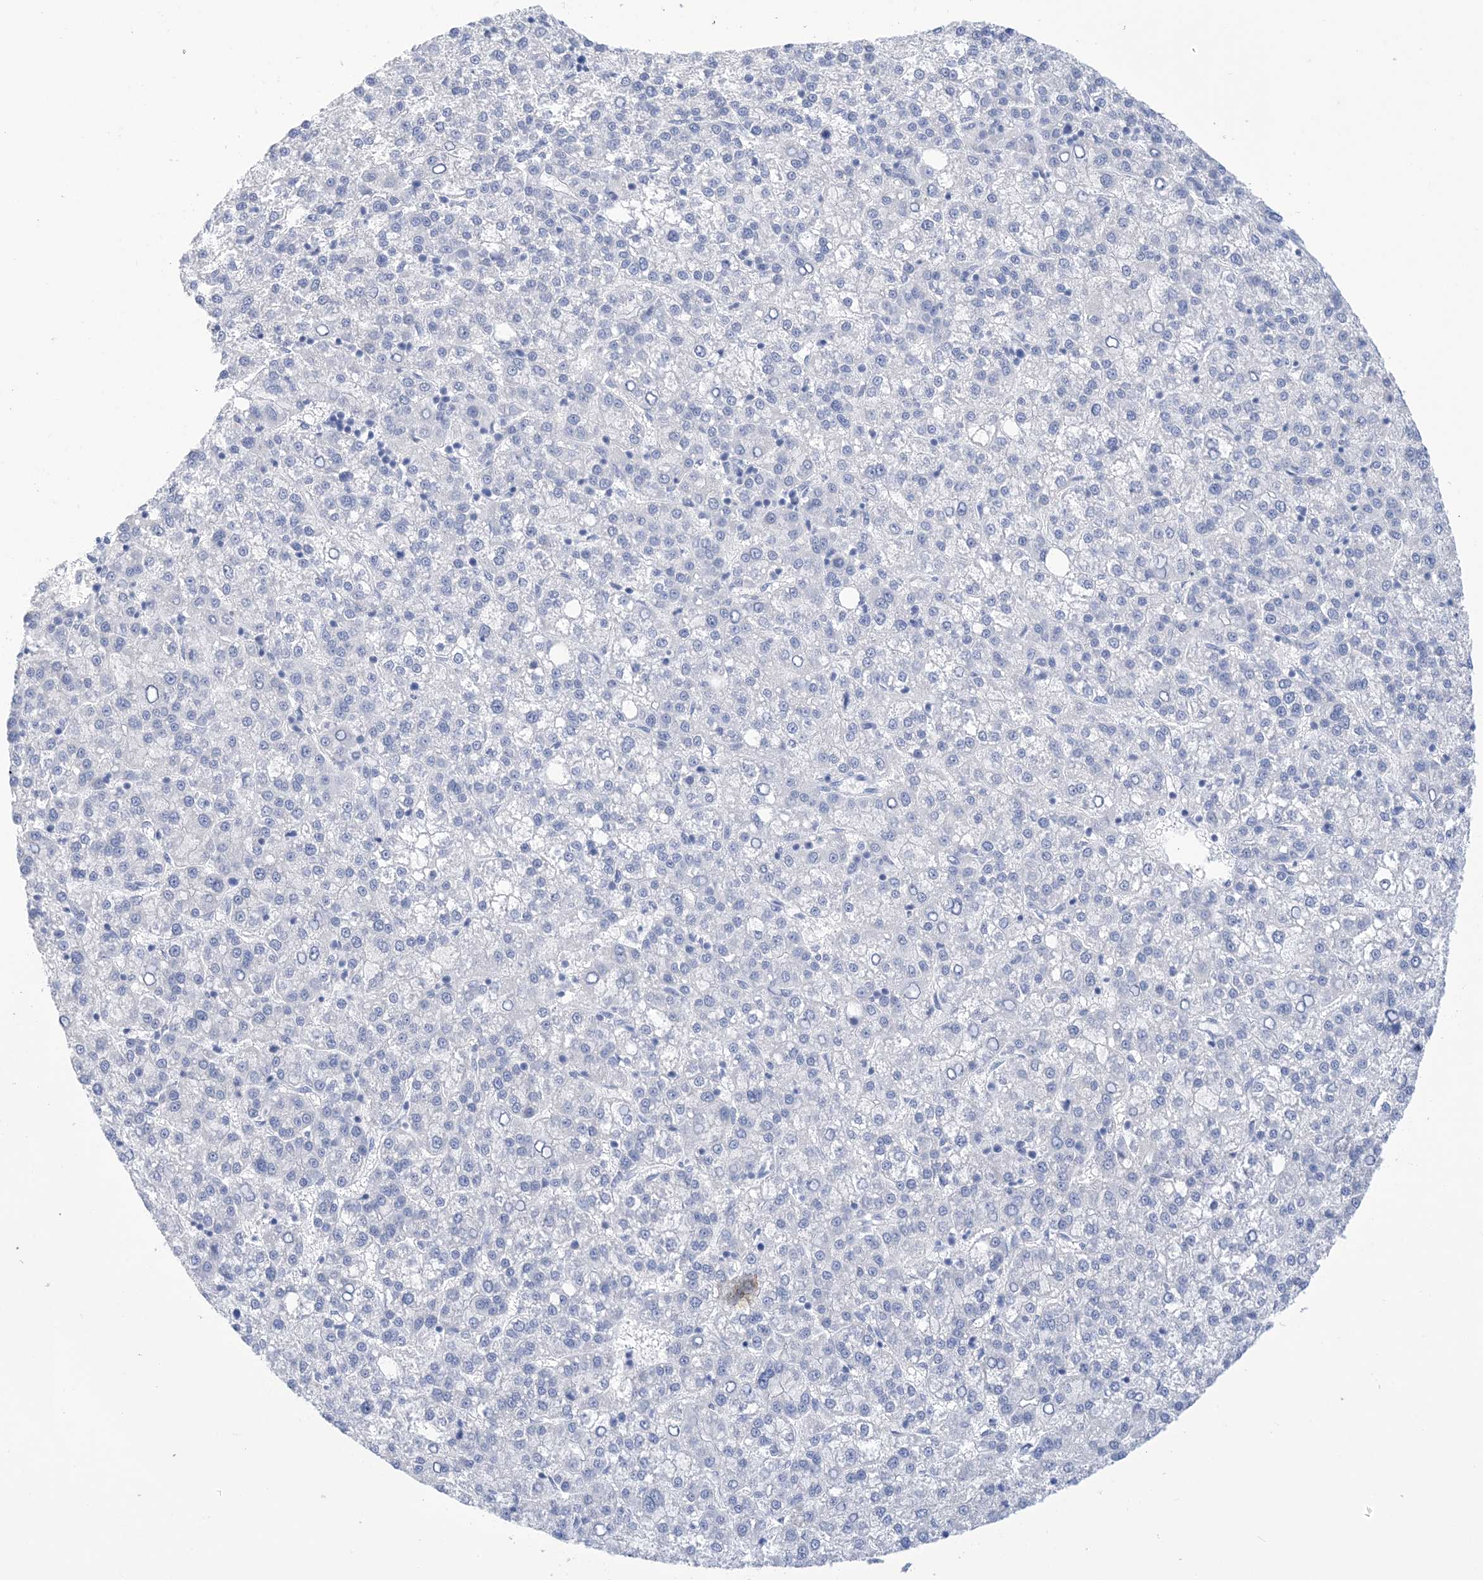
{"staining": {"intensity": "negative", "quantity": "none", "location": "none"}, "tissue": "liver cancer", "cell_type": "Tumor cells", "image_type": "cancer", "snomed": [{"axis": "morphology", "description": "Carcinoma, Hepatocellular, NOS"}, {"axis": "topography", "description": "Liver"}], "caption": "Immunohistochemical staining of liver cancer (hepatocellular carcinoma) shows no significant staining in tumor cells.", "gene": "DSC3", "patient": {"sex": "female", "age": 58}}